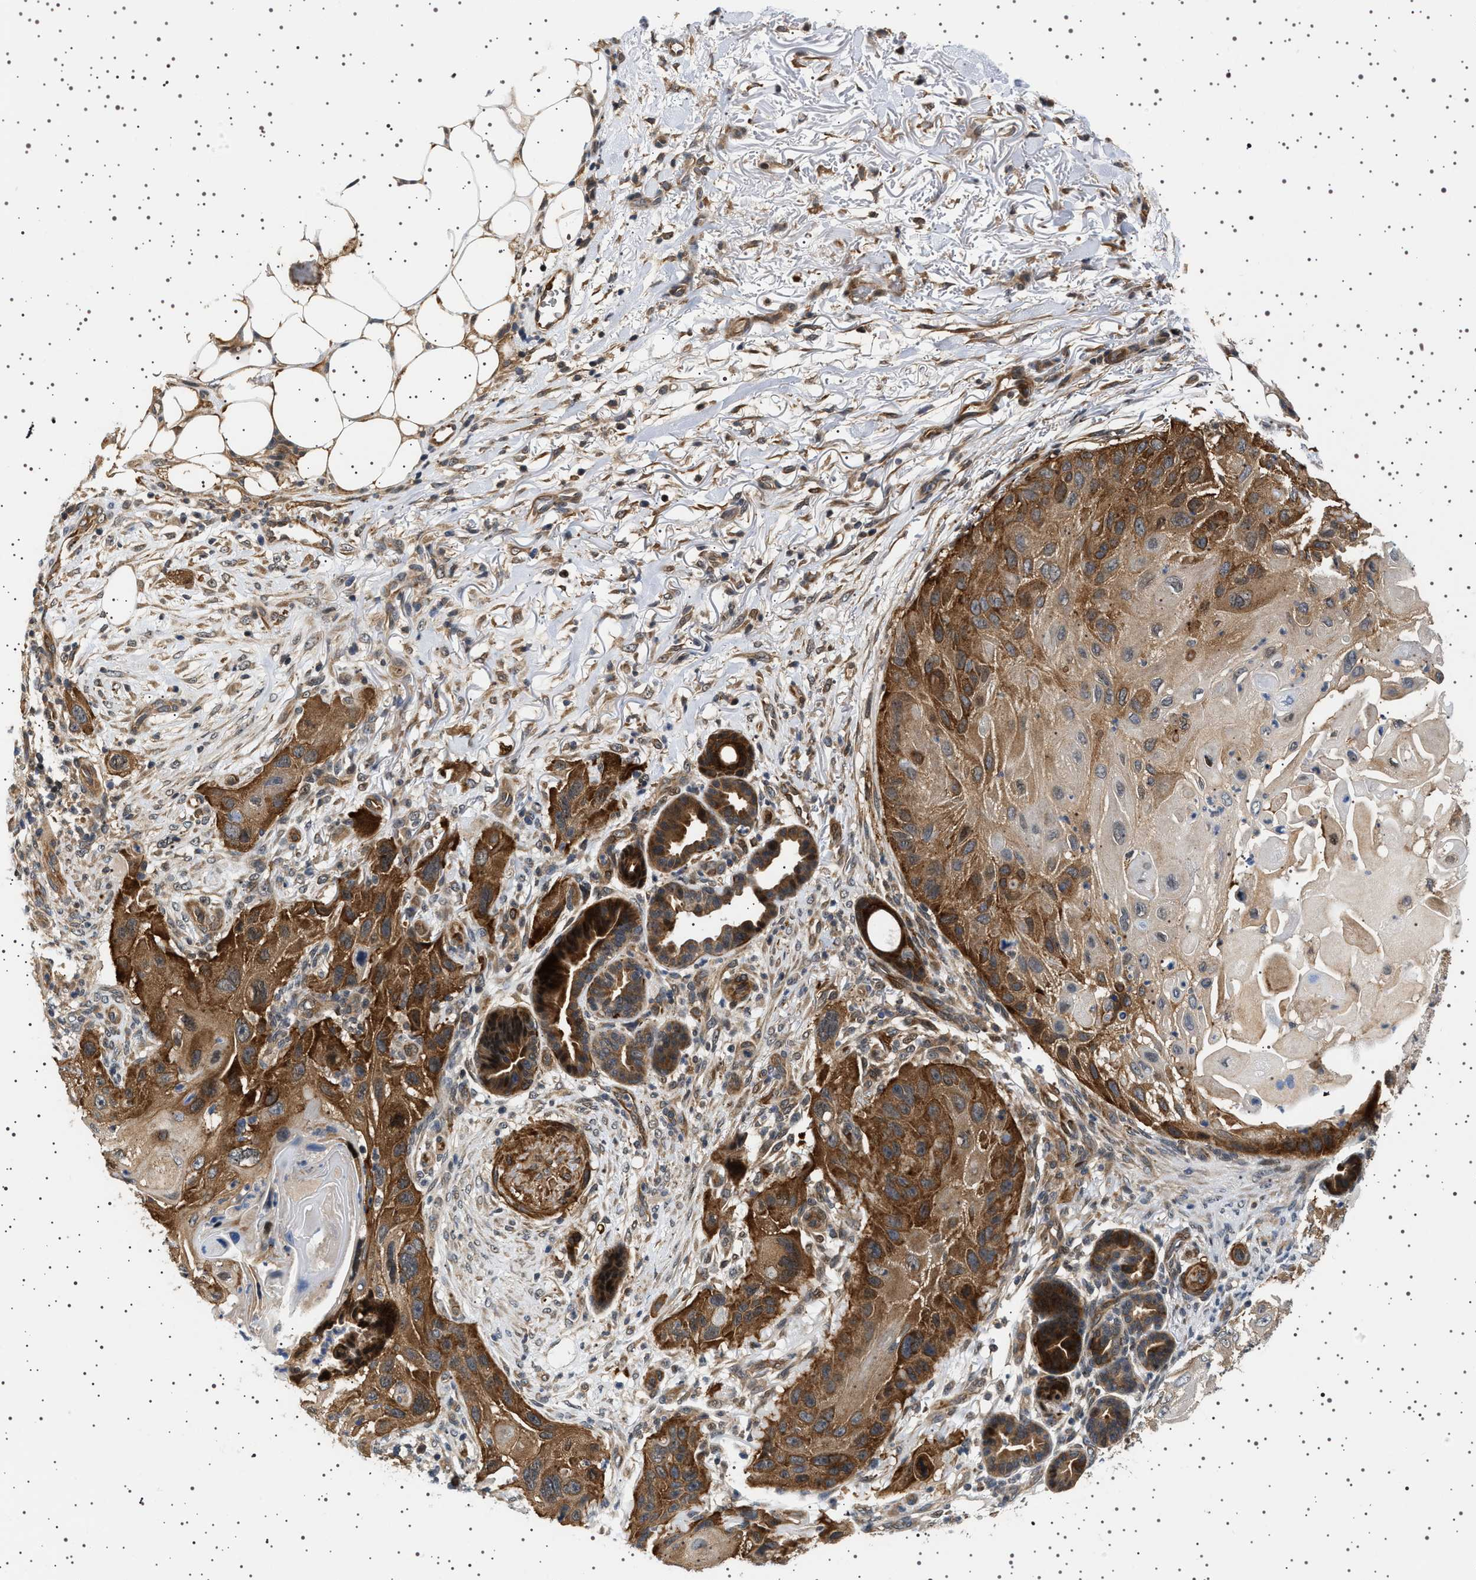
{"staining": {"intensity": "moderate", "quantity": ">75%", "location": "cytoplasmic/membranous"}, "tissue": "skin cancer", "cell_type": "Tumor cells", "image_type": "cancer", "snomed": [{"axis": "morphology", "description": "Squamous cell carcinoma, NOS"}, {"axis": "topography", "description": "Skin"}], "caption": "A medium amount of moderate cytoplasmic/membranous expression is identified in approximately >75% of tumor cells in skin cancer (squamous cell carcinoma) tissue. (Stains: DAB (3,3'-diaminobenzidine) in brown, nuclei in blue, Microscopy: brightfield microscopy at high magnification).", "gene": "BAG3", "patient": {"sex": "female", "age": 77}}